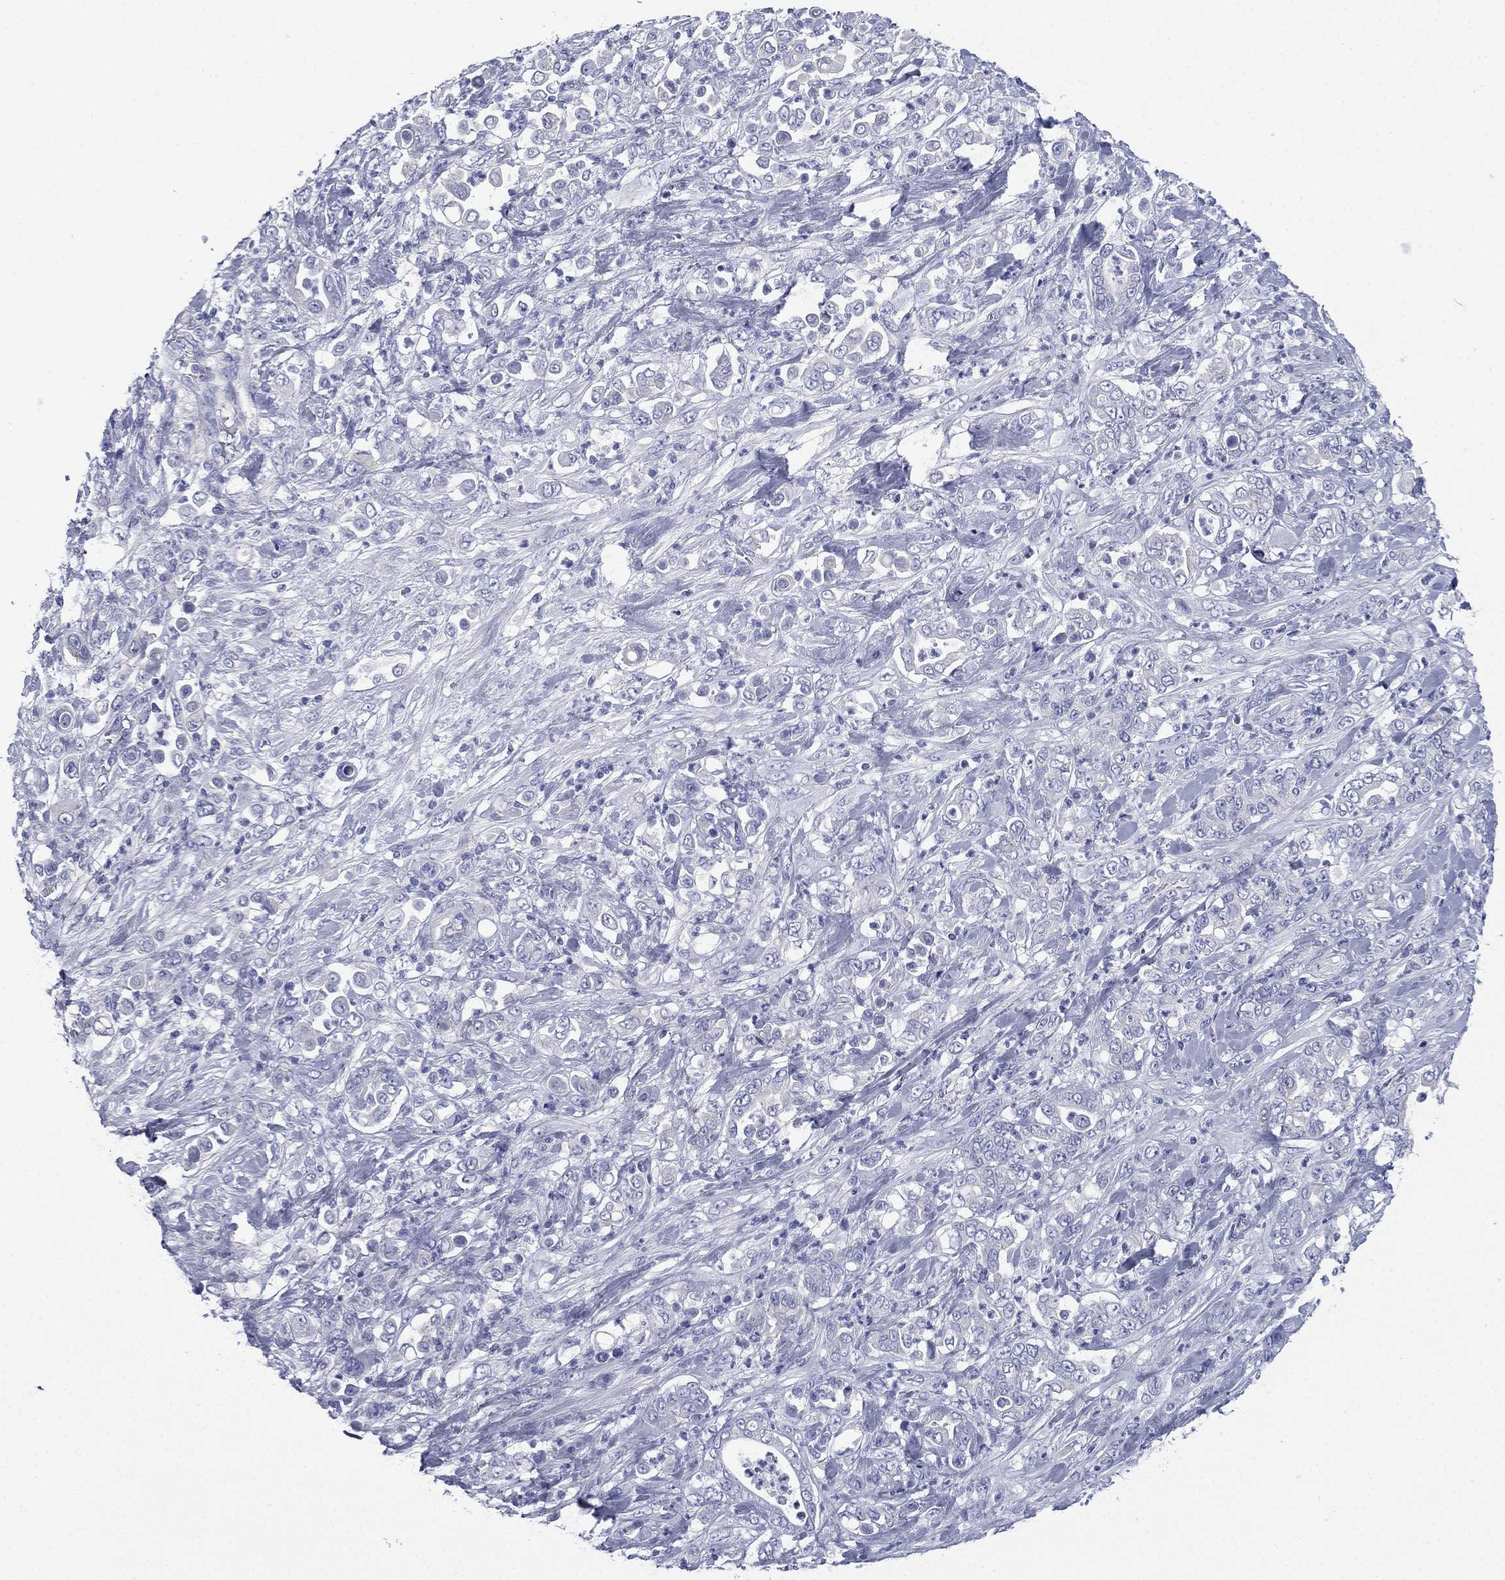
{"staining": {"intensity": "negative", "quantity": "none", "location": "none"}, "tissue": "stomach cancer", "cell_type": "Tumor cells", "image_type": "cancer", "snomed": [{"axis": "morphology", "description": "Adenocarcinoma, NOS"}, {"axis": "topography", "description": "Stomach"}], "caption": "Stomach adenocarcinoma was stained to show a protein in brown. There is no significant expression in tumor cells.", "gene": "FCER2", "patient": {"sex": "female", "age": 79}}